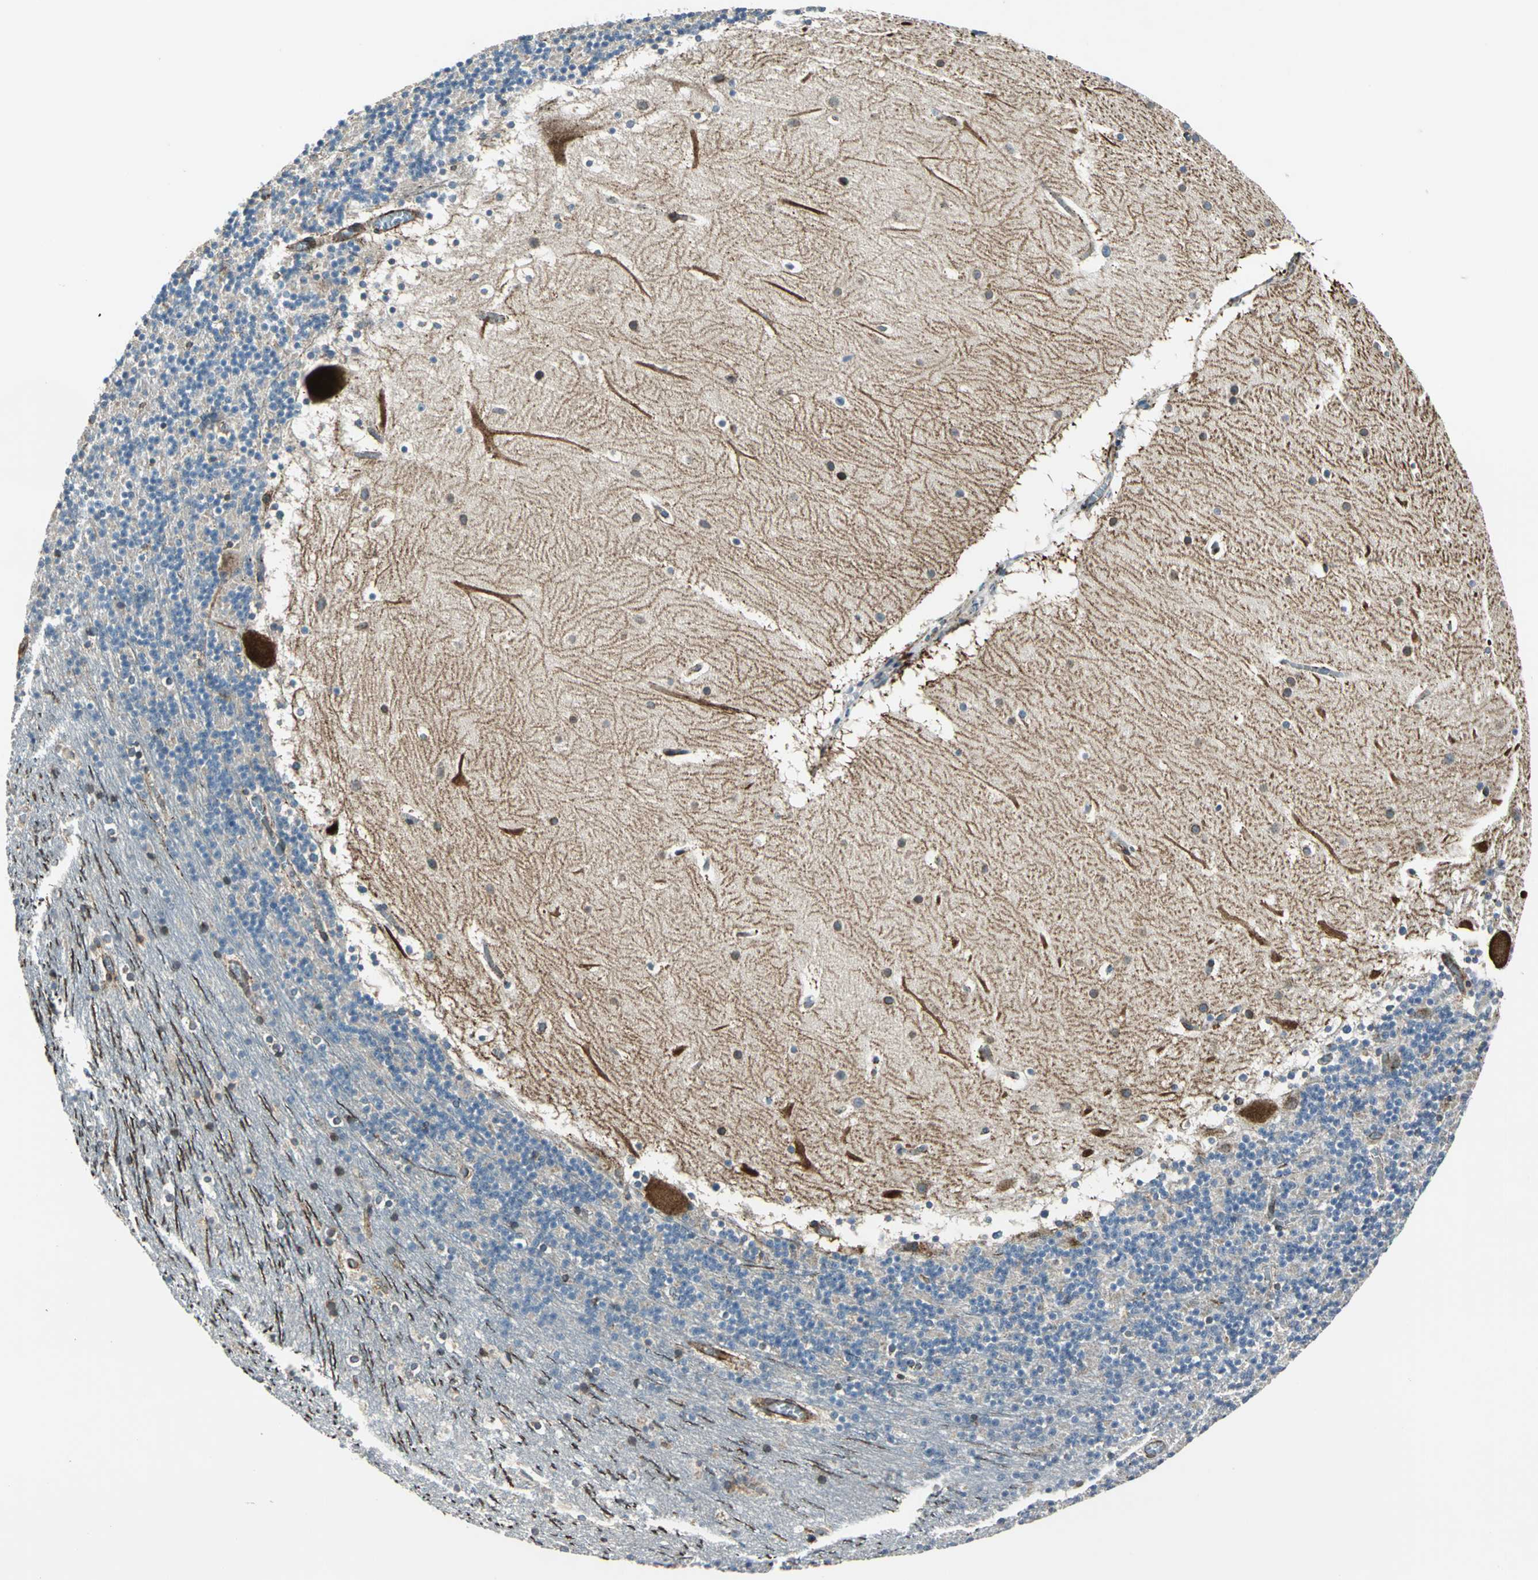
{"staining": {"intensity": "moderate", "quantity": "<25%", "location": "nuclear"}, "tissue": "cerebellum", "cell_type": "Cells in granular layer", "image_type": "normal", "snomed": [{"axis": "morphology", "description": "Normal tissue, NOS"}, {"axis": "topography", "description": "Cerebellum"}], "caption": "Moderate nuclear positivity for a protein is appreciated in about <25% of cells in granular layer of benign cerebellum using immunohistochemistry (IHC).", "gene": "HTATIP2", "patient": {"sex": "male", "age": 45}}